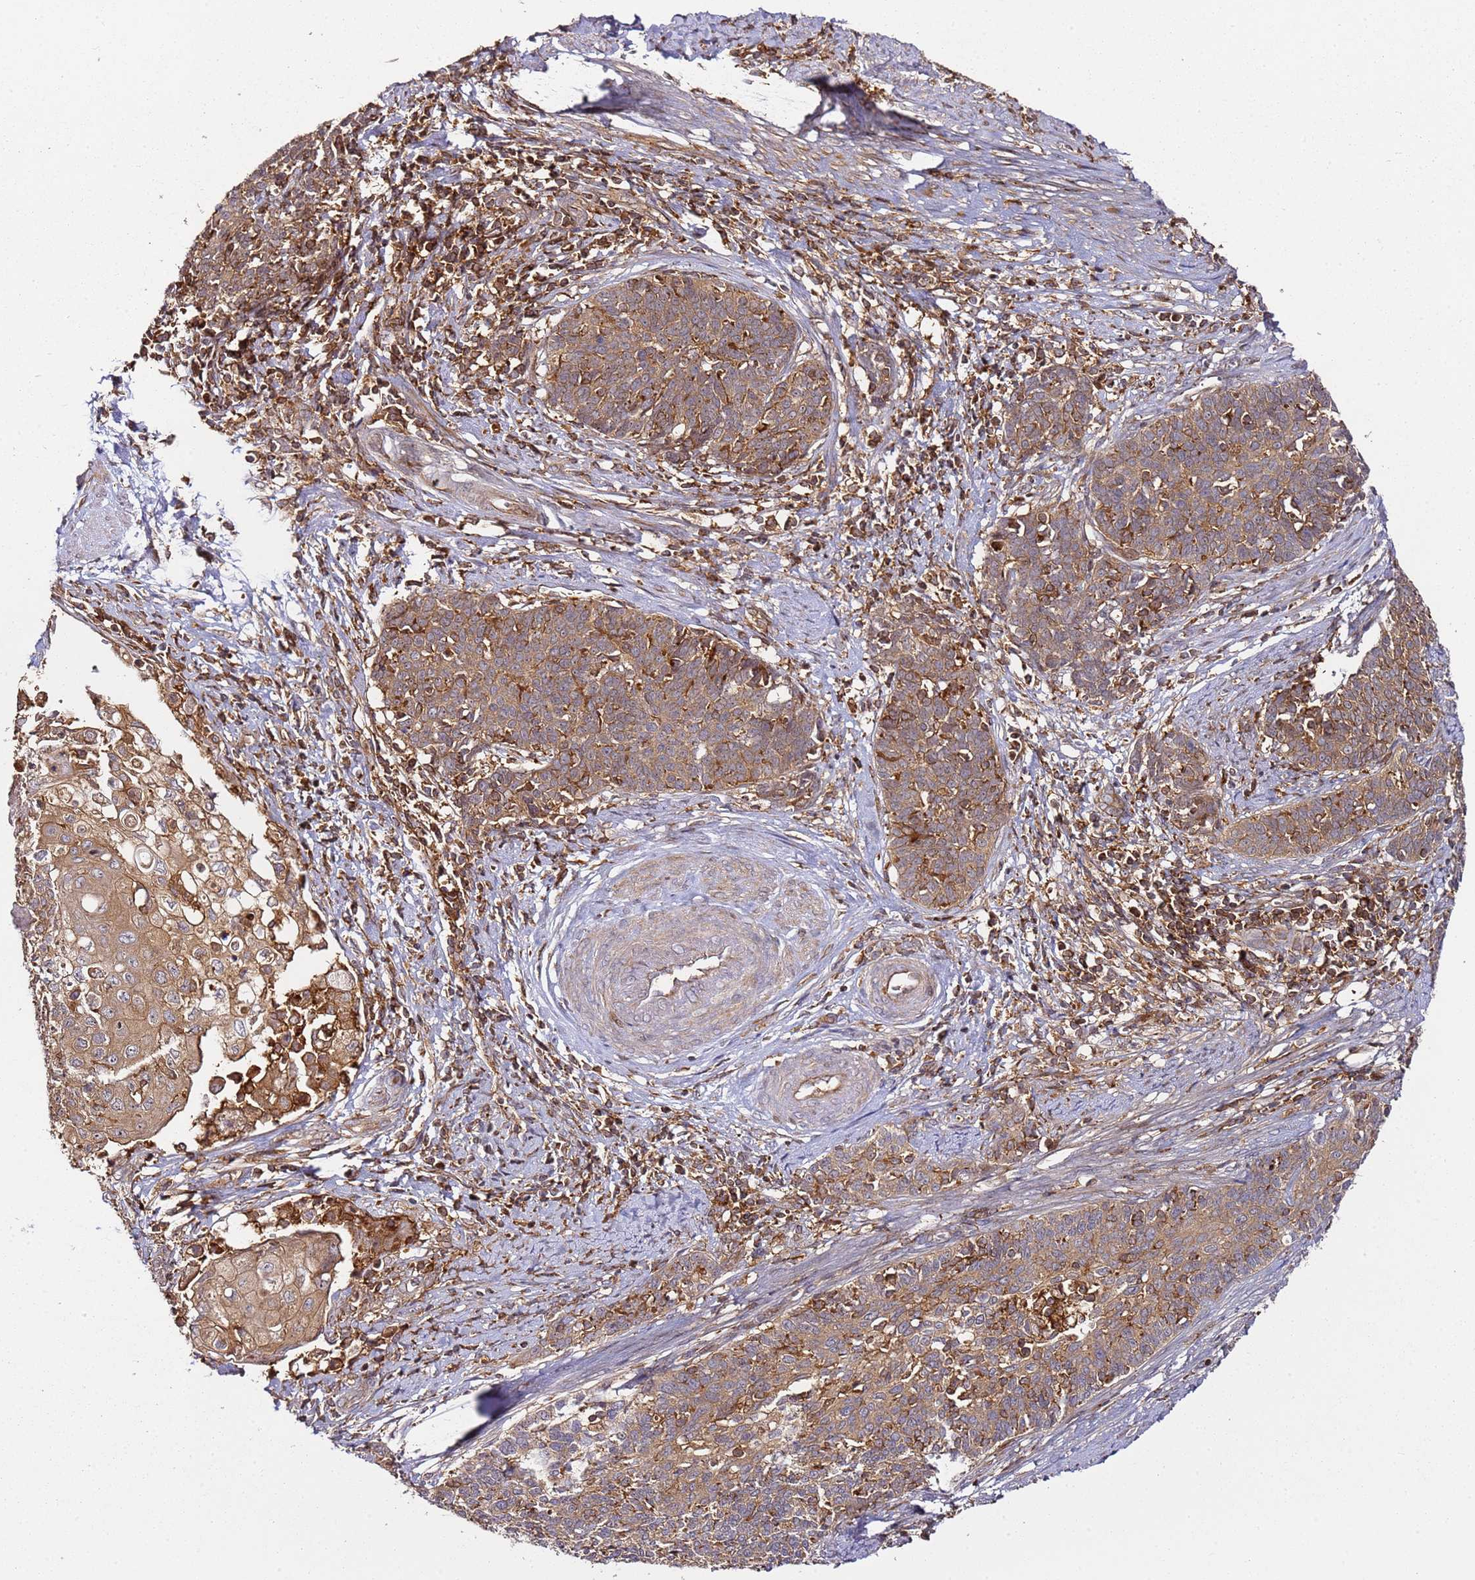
{"staining": {"intensity": "moderate", "quantity": ">75%", "location": "cytoplasmic/membranous"}, "tissue": "cervical cancer", "cell_type": "Tumor cells", "image_type": "cancer", "snomed": [{"axis": "morphology", "description": "Squamous cell carcinoma, NOS"}, {"axis": "topography", "description": "Cervix"}], "caption": "Immunohistochemical staining of cervical cancer exhibits moderate cytoplasmic/membranous protein expression in about >75% of tumor cells. The protein is stained brown, and the nuclei are stained in blue (DAB IHC with brightfield microscopy, high magnification).", "gene": "PRMT7", "patient": {"sex": "female", "age": 39}}